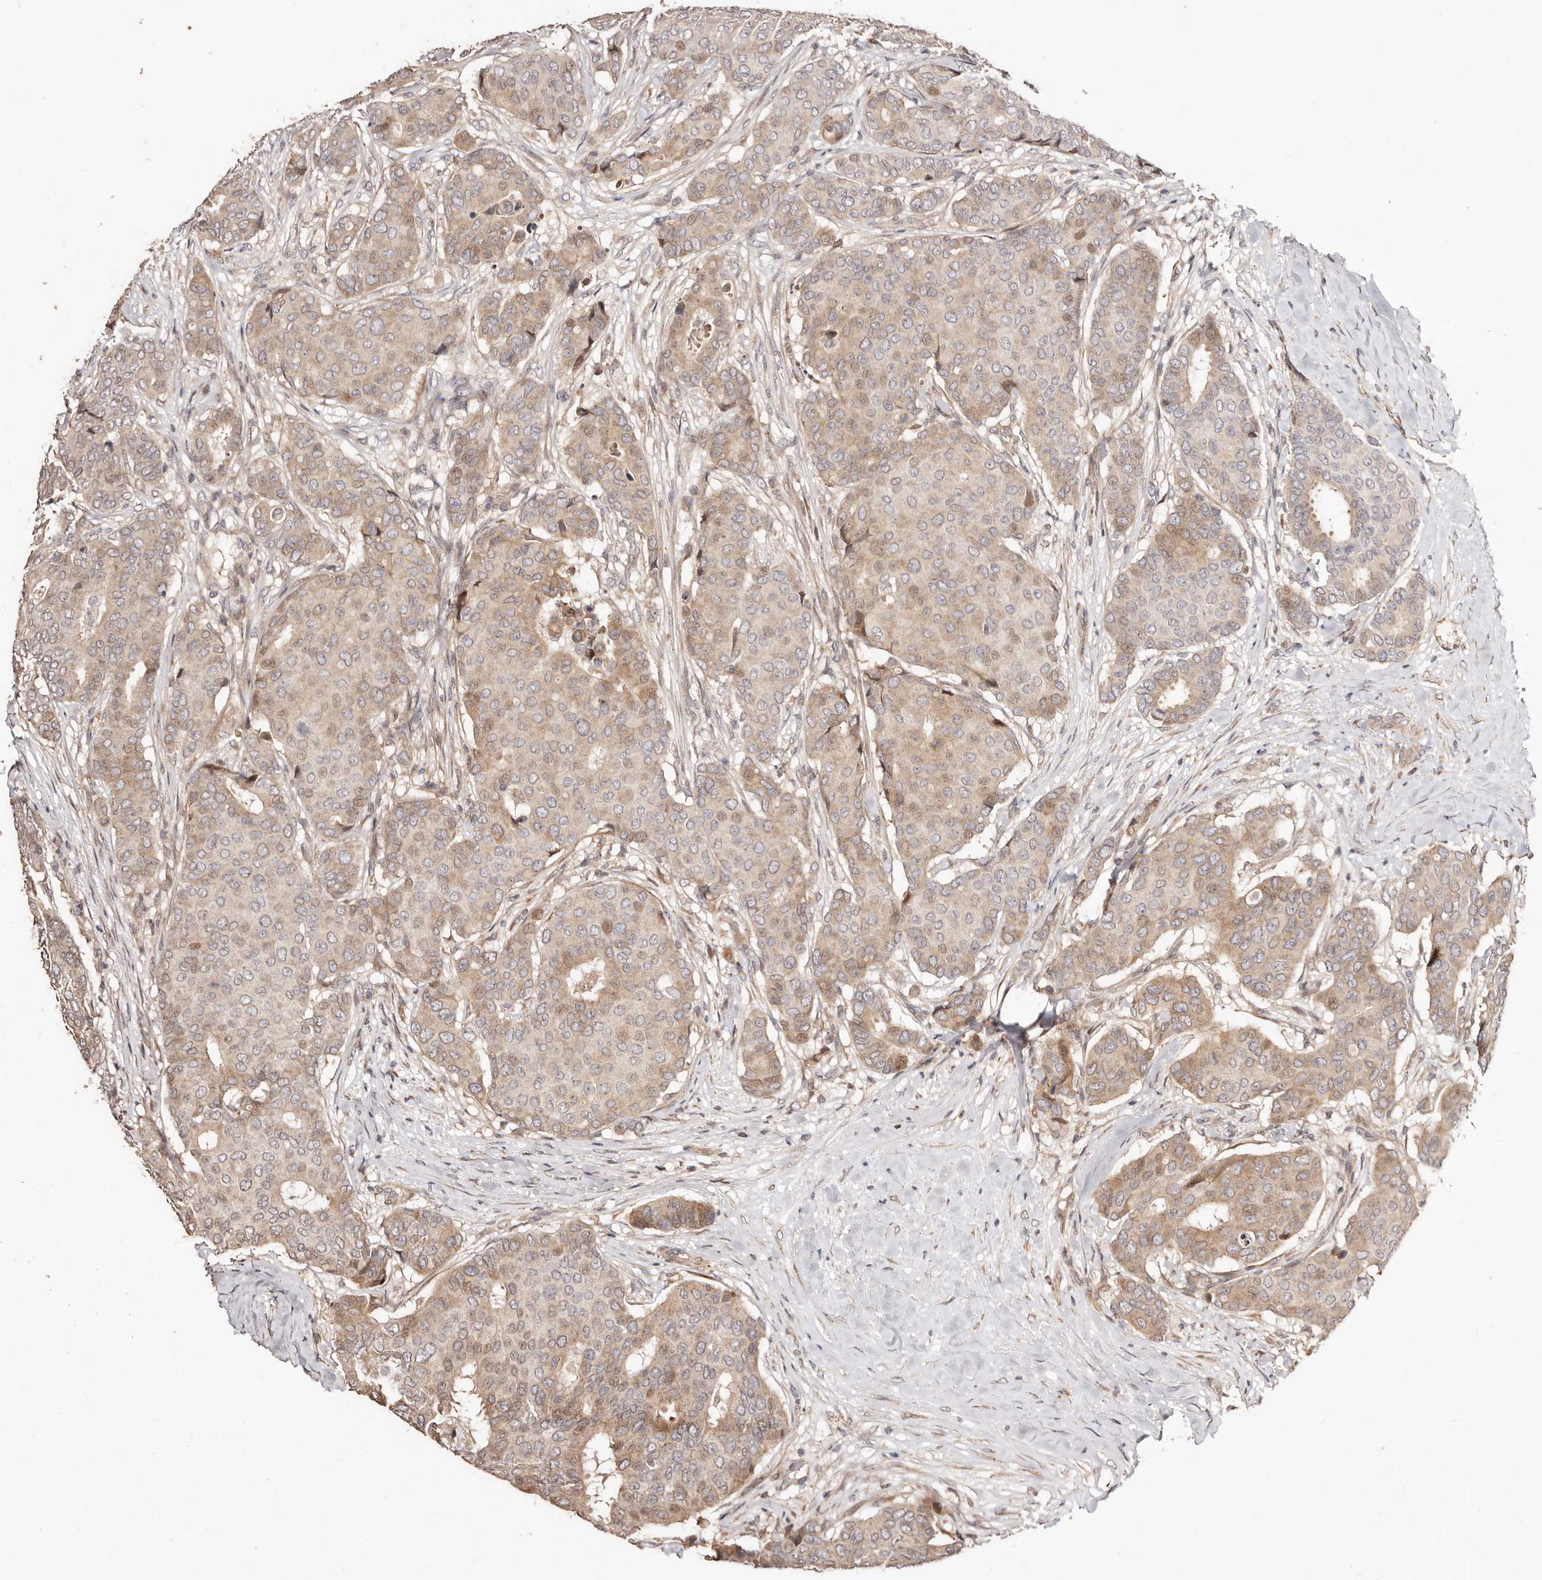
{"staining": {"intensity": "weak", "quantity": "25%-75%", "location": "cytoplasmic/membranous,nuclear"}, "tissue": "breast cancer", "cell_type": "Tumor cells", "image_type": "cancer", "snomed": [{"axis": "morphology", "description": "Duct carcinoma"}, {"axis": "topography", "description": "Breast"}], "caption": "Brown immunohistochemical staining in breast invasive ductal carcinoma displays weak cytoplasmic/membranous and nuclear positivity in about 25%-75% of tumor cells. The protein of interest is stained brown, and the nuclei are stained in blue (DAB IHC with brightfield microscopy, high magnification).", "gene": "APOL6", "patient": {"sex": "female", "age": 75}}